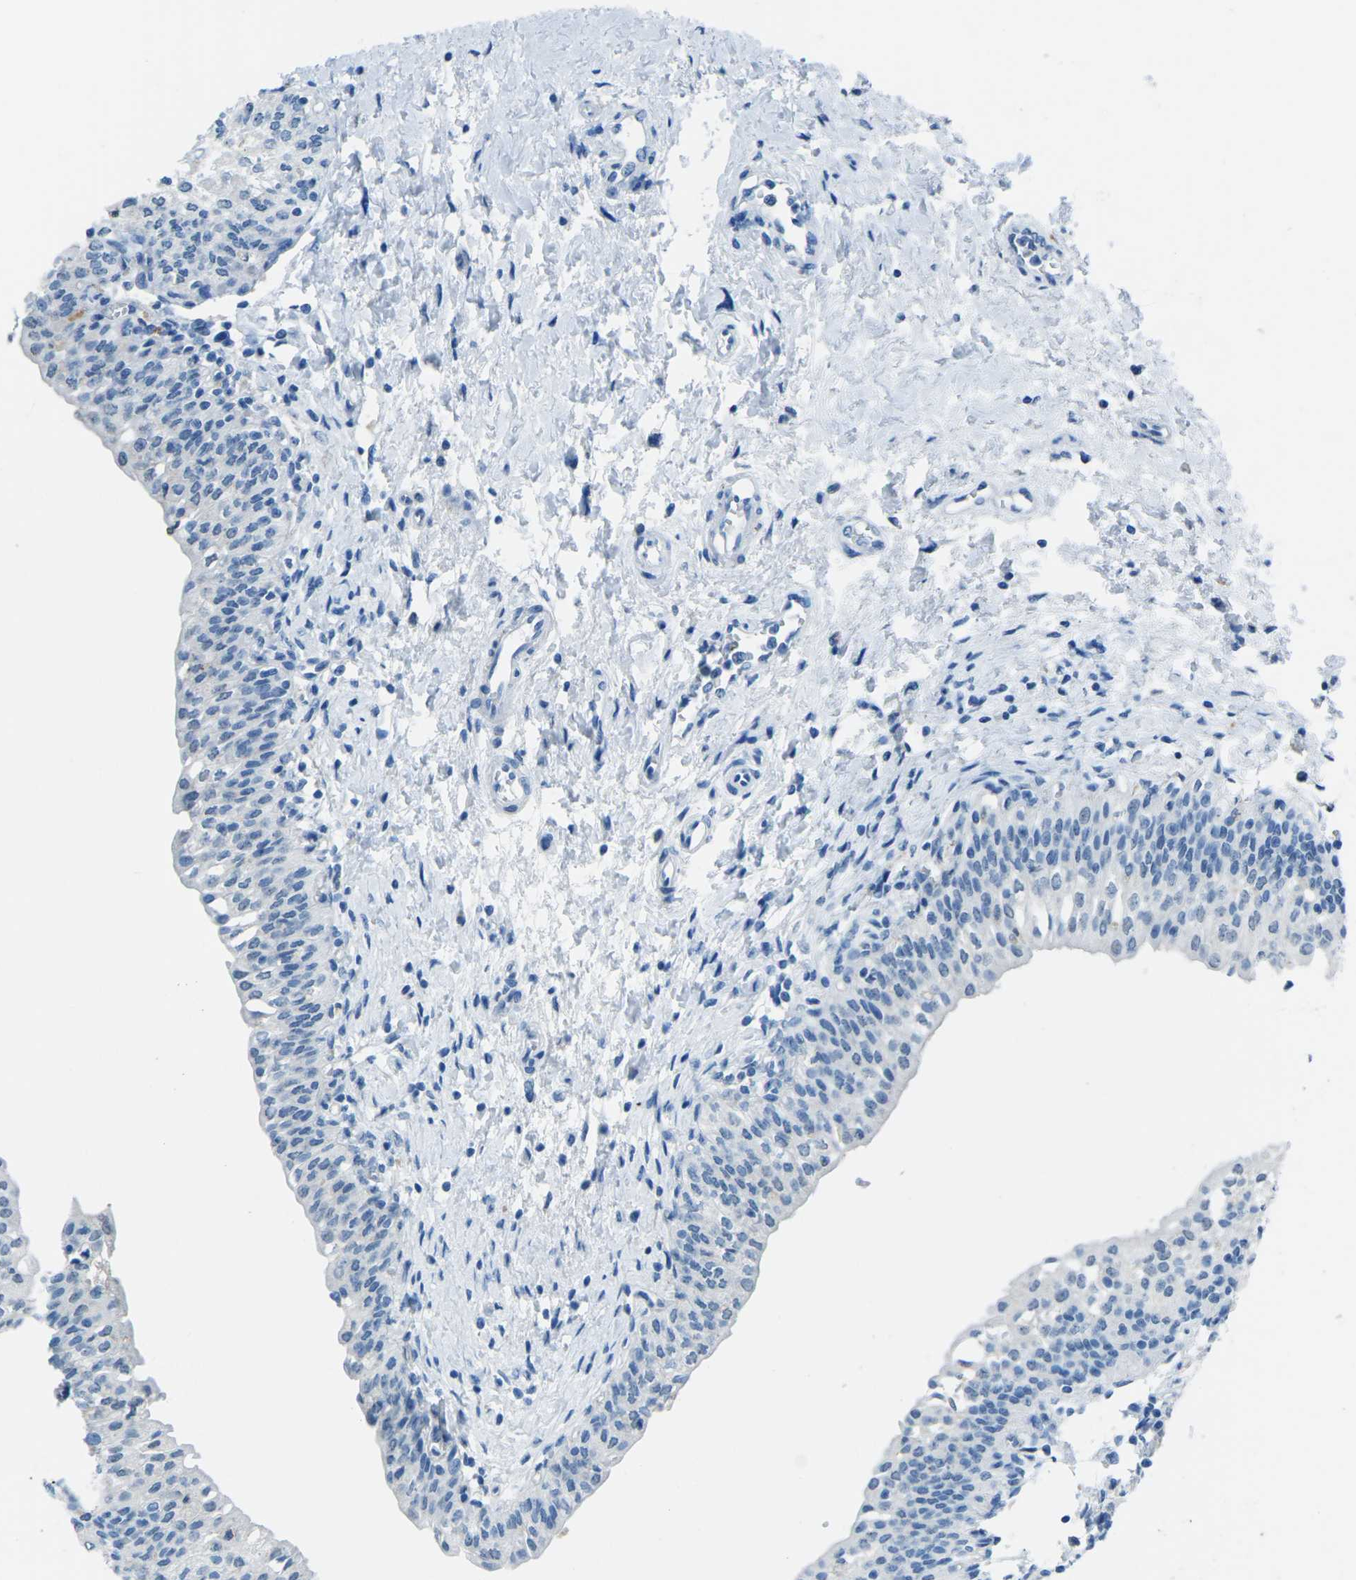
{"staining": {"intensity": "negative", "quantity": "none", "location": "none"}, "tissue": "urinary bladder", "cell_type": "Urothelial cells", "image_type": "normal", "snomed": [{"axis": "morphology", "description": "Normal tissue, NOS"}, {"axis": "topography", "description": "Urinary bladder"}], "caption": "DAB immunohistochemical staining of normal human urinary bladder demonstrates no significant staining in urothelial cells.", "gene": "MYH8", "patient": {"sex": "male", "age": 55}}